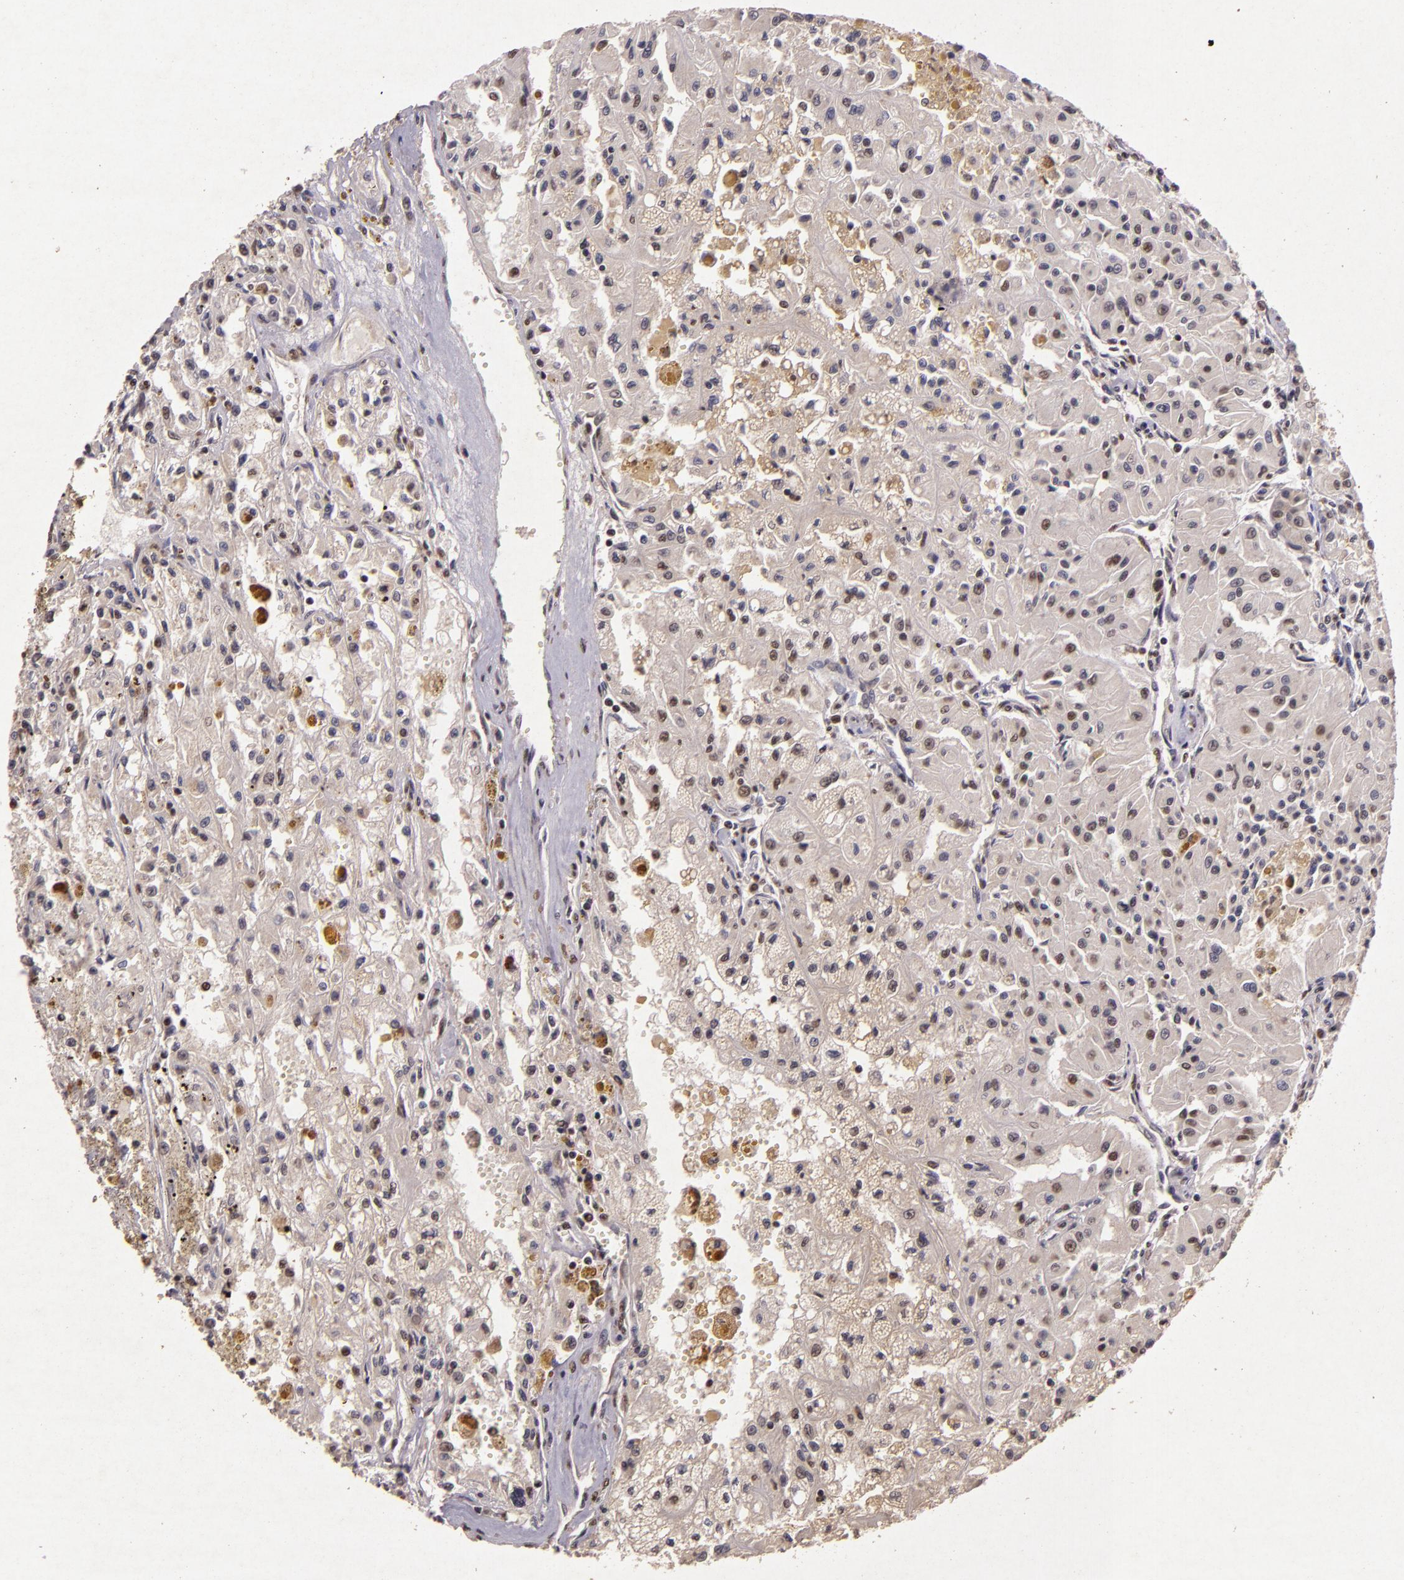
{"staining": {"intensity": "weak", "quantity": "25%-75%", "location": "nuclear"}, "tissue": "renal cancer", "cell_type": "Tumor cells", "image_type": "cancer", "snomed": [{"axis": "morphology", "description": "Adenocarcinoma, NOS"}, {"axis": "topography", "description": "Kidney"}], "caption": "Immunohistochemistry (DAB (3,3'-diaminobenzidine)) staining of renal adenocarcinoma exhibits weak nuclear protein expression in about 25%-75% of tumor cells. The protein of interest is stained brown, and the nuclei are stained in blue (DAB (3,3'-diaminobenzidine) IHC with brightfield microscopy, high magnification).", "gene": "CBX3", "patient": {"sex": "male", "age": 78}}